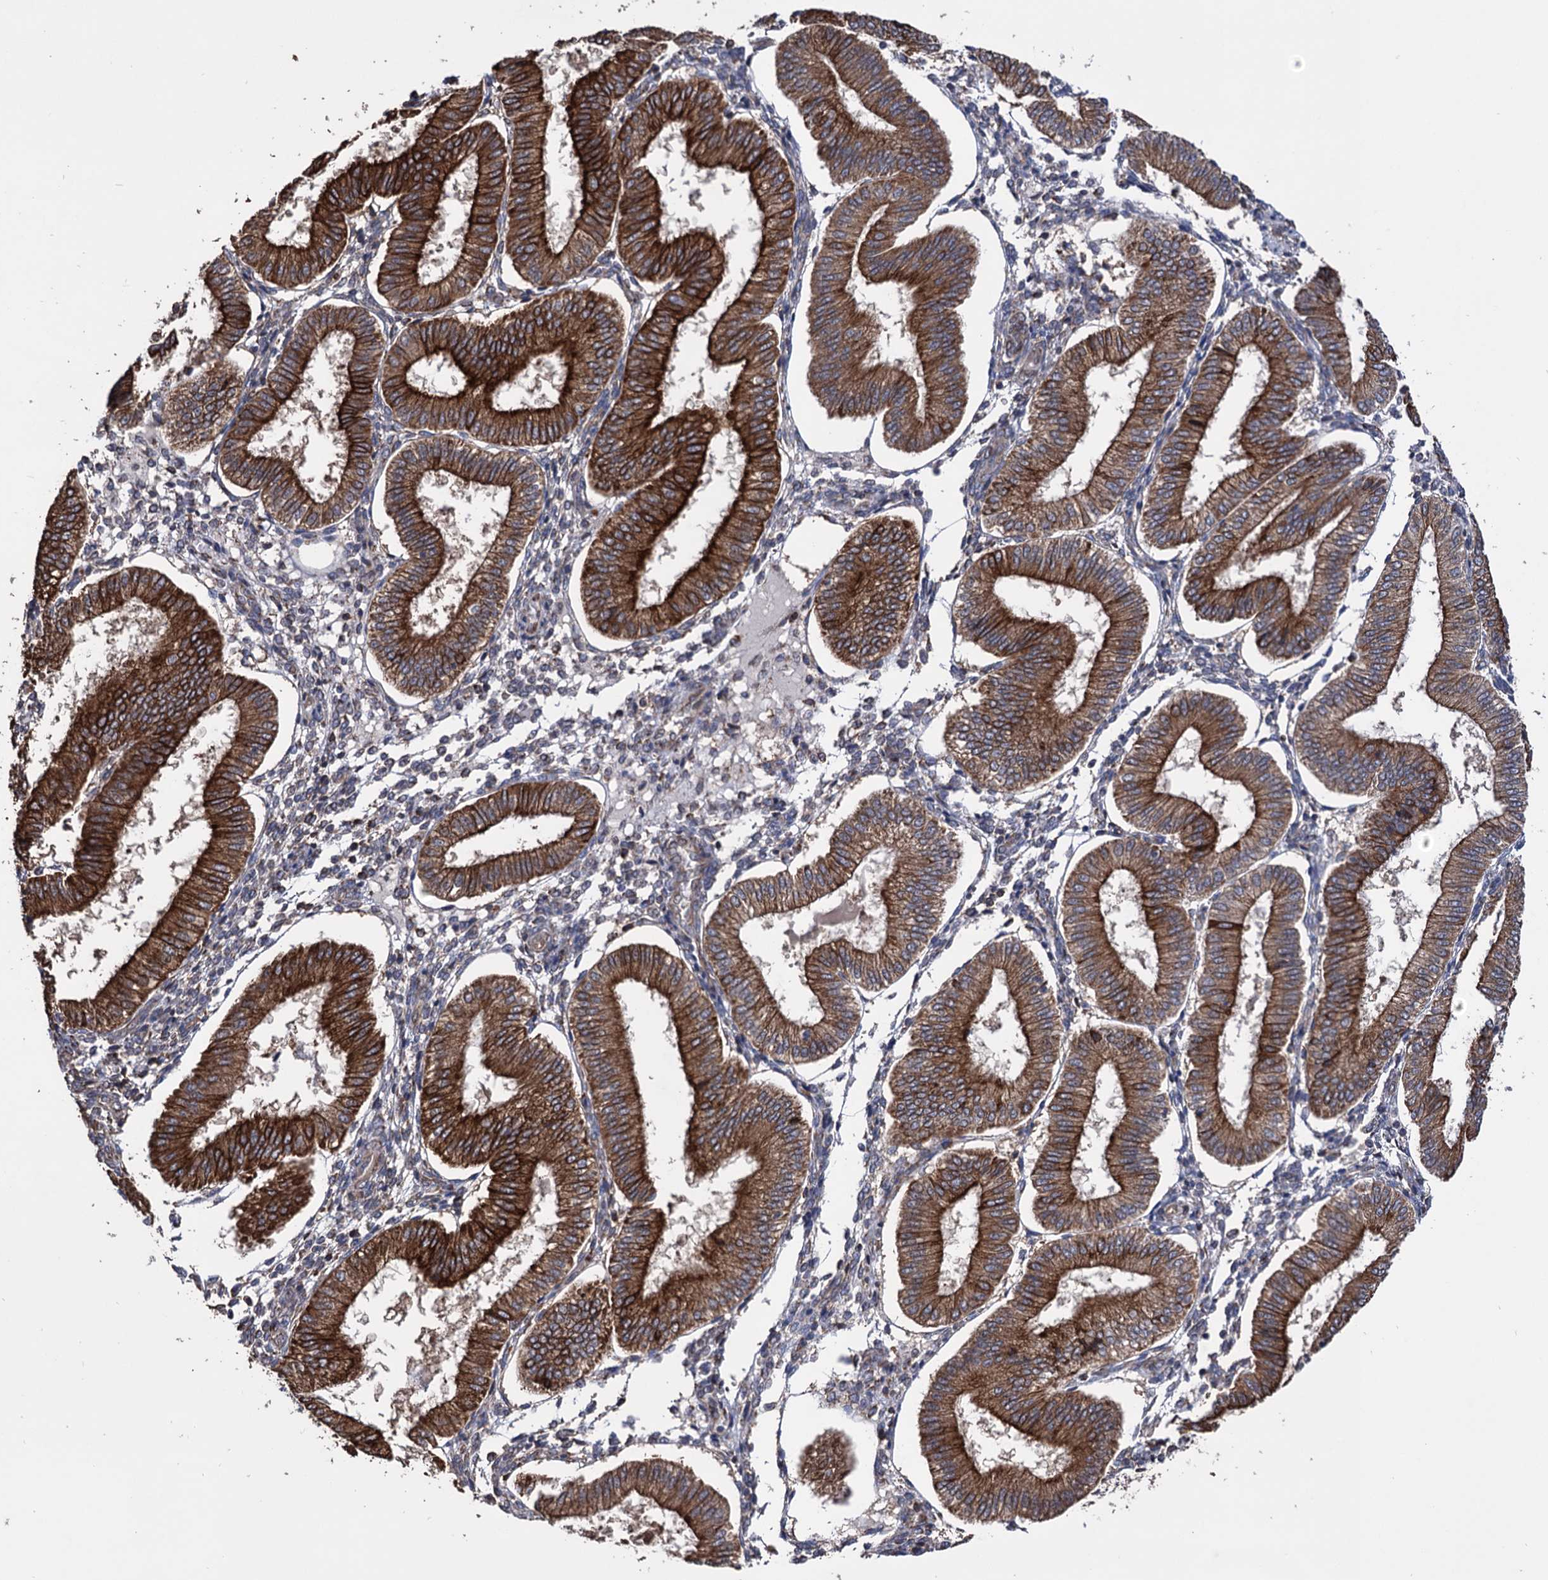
{"staining": {"intensity": "negative", "quantity": "none", "location": "none"}, "tissue": "endometrium", "cell_type": "Cells in endometrial stroma", "image_type": "normal", "snomed": [{"axis": "morphology", "description": "Normal tissue, NOS"}, {"axis": "topography", "description": "Endometrium"}], "caption": "Immunohistochemistry (IHC) micrograph of benign endometrium: human endometrium stained with DAB (3,3'-diaminobenzidine) exhibits no significant protein expression in cells in endometrial stroma. The staining was performed using DAB to visualize the protein expression in brown, while the nuclei were stained in blue with hematoxylin (Magnification: 20x).", "gene": "CDAN1", "patient": {"sex": "female", "age": 39}}